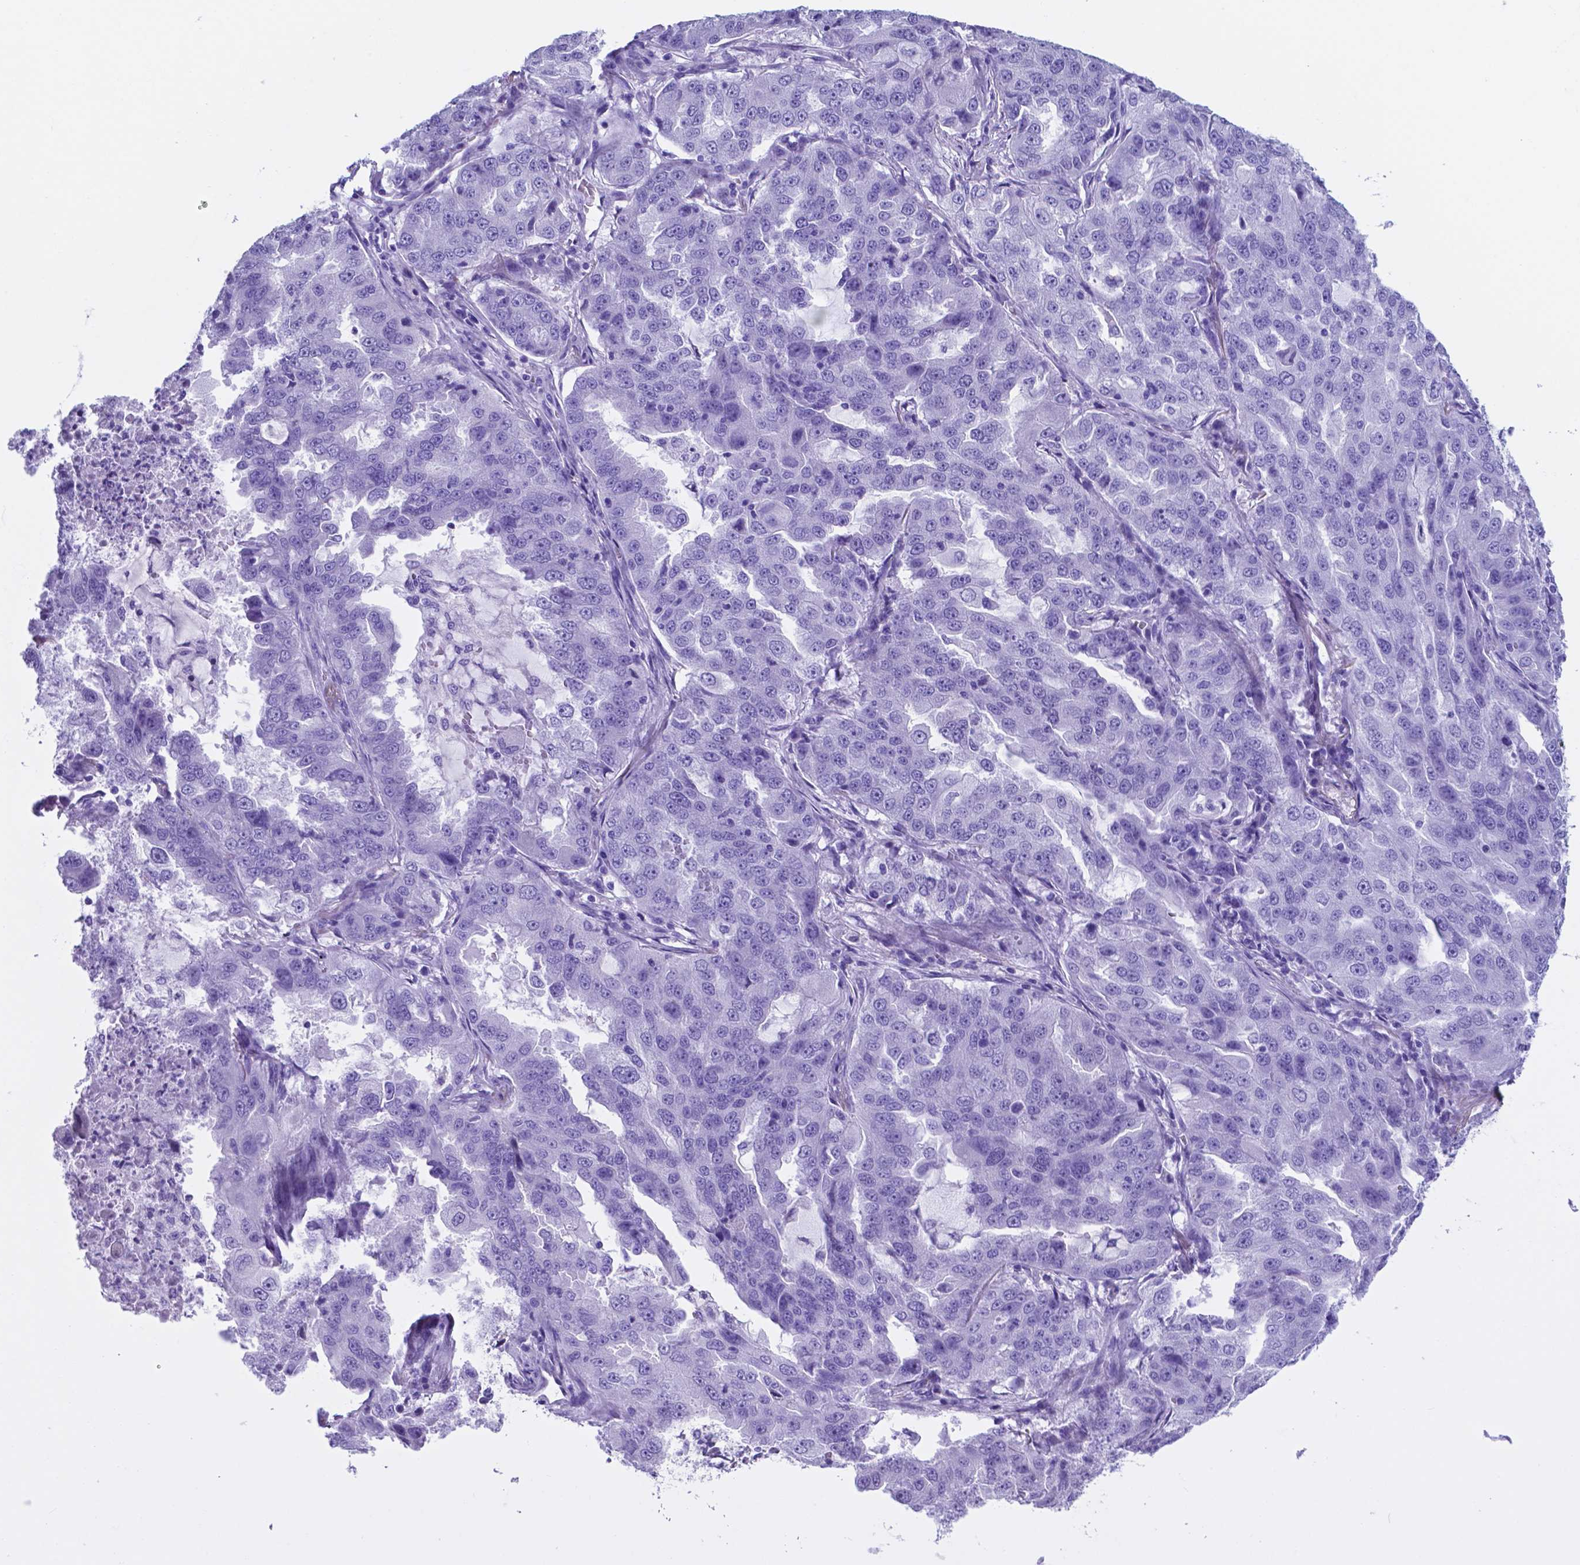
{"staining": {"intensity": "negative", "quantity": "none", "location": "none"}, "tissue": "lung cancer", "cell_type": "Tumor cells", "image_type": "cancer", "snomed": [{"axis": "morphology", "description": "Adenocarcinoma, NOS"}, {"axis": "topography", "description": "Lung"}], "caption": "Immunohistochemical staining of human adenocarcinoma (lung) reveals no significant staining in tumor cells. The staining was performed using DAB to visualize the protein expression in brown, while the nuclei were stained in blue with hematoxylin (Magnification: 20x).", "gene": "DNAAF8", "patient": {"sex": "female", "age": 61}}